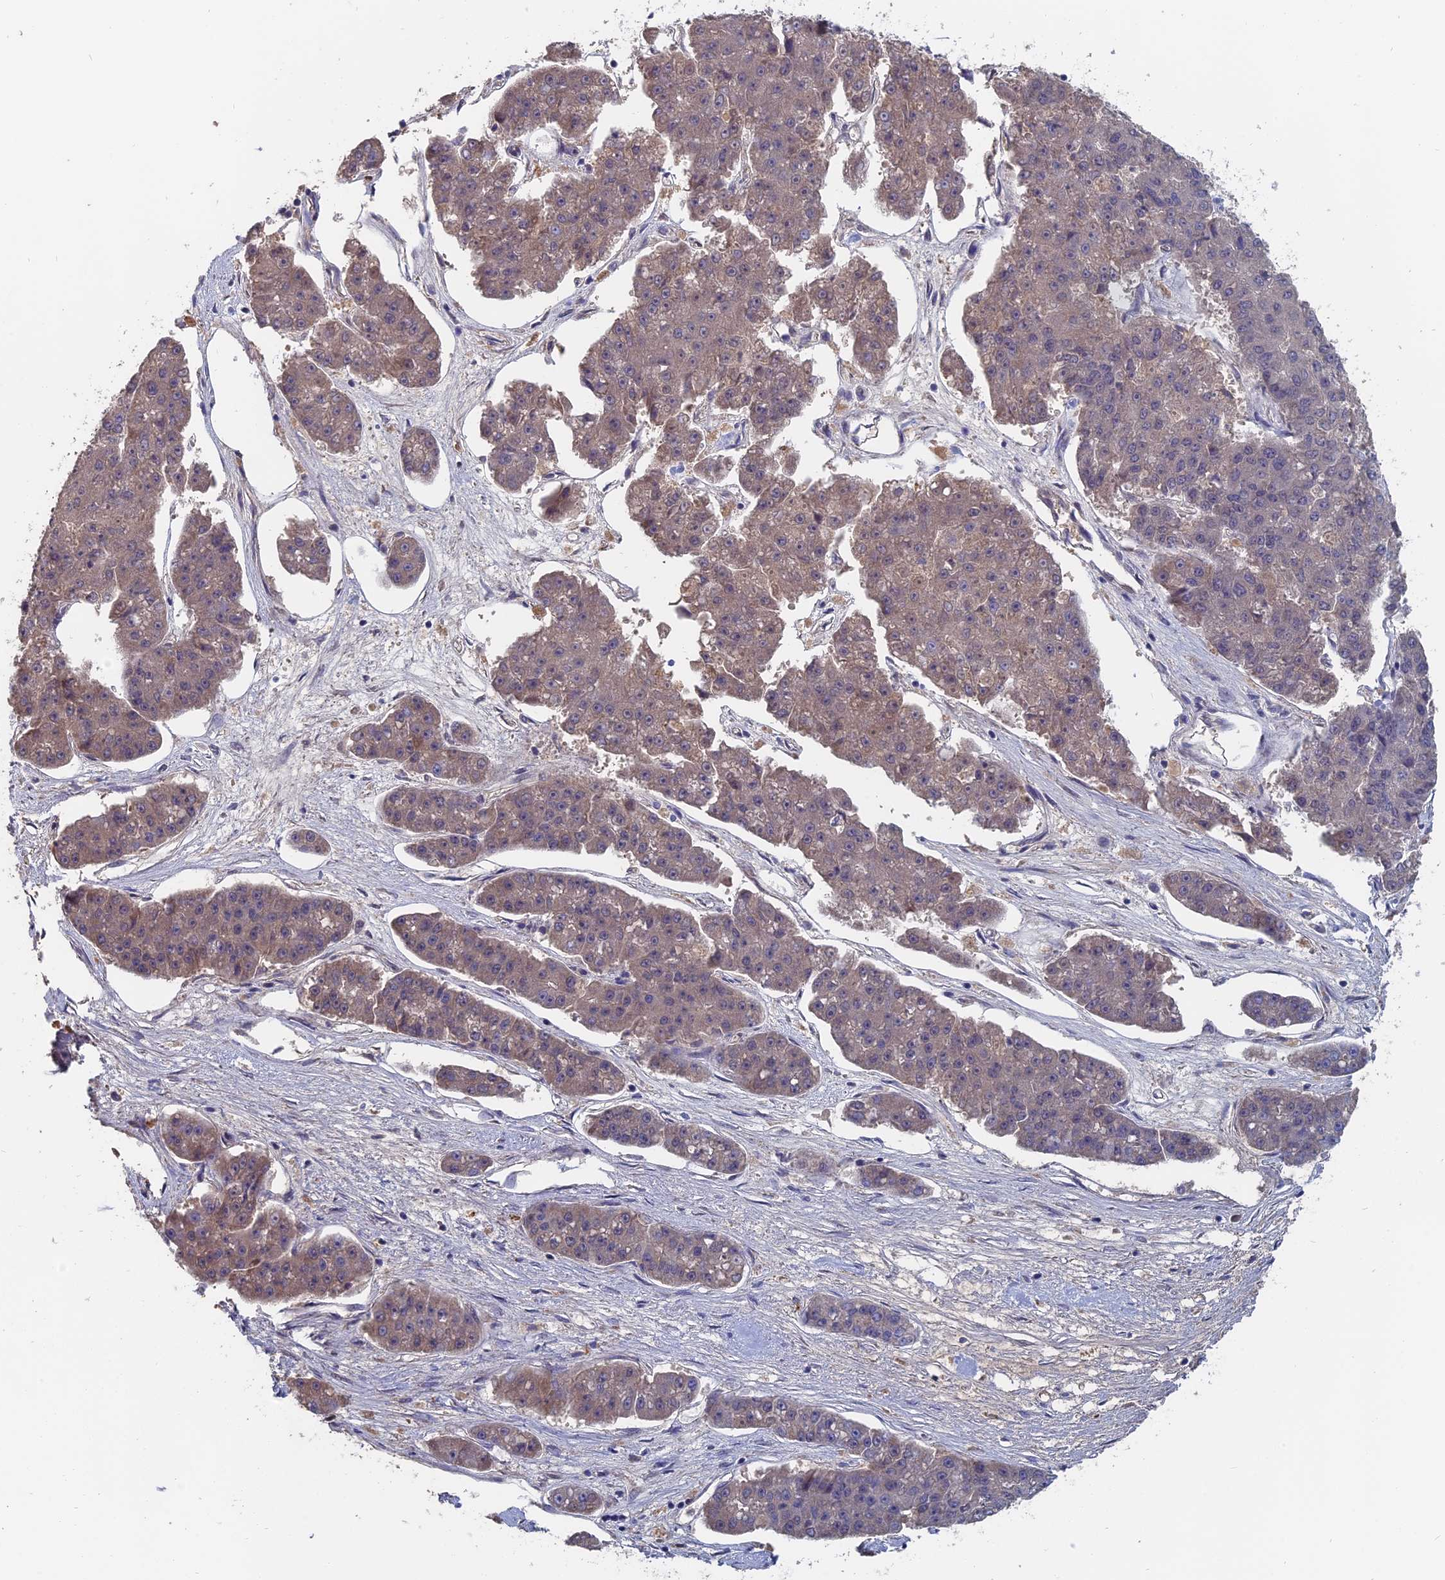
{"staining": {"intensity": "weak", "quantity": "<25%", "location": "cytoplasmic/membranous"}, "tissue": "pancreatic cancer", "cell_type": "Tumor cells", "image_type": "cancer", "snomed": [{"axis": "morphology", "description": "Adenocarcinoma, NOS"}, {"axis": "topography", "description": "Pancreas"}], "caption": "IHC histopathology image of neoplastic tissue: adenocarcinoma (pancreatic) stained with DAB exhibits no significant protein positivity in tumor cells. Brightfield microscopy of IHC stained with DAB (3,3'-diaminobenzidine) (brown) and hematoxylin (blue), captured at high magnification.", "gene": "SLC33A1", "patient": {"sex": "male", "age": 50}}